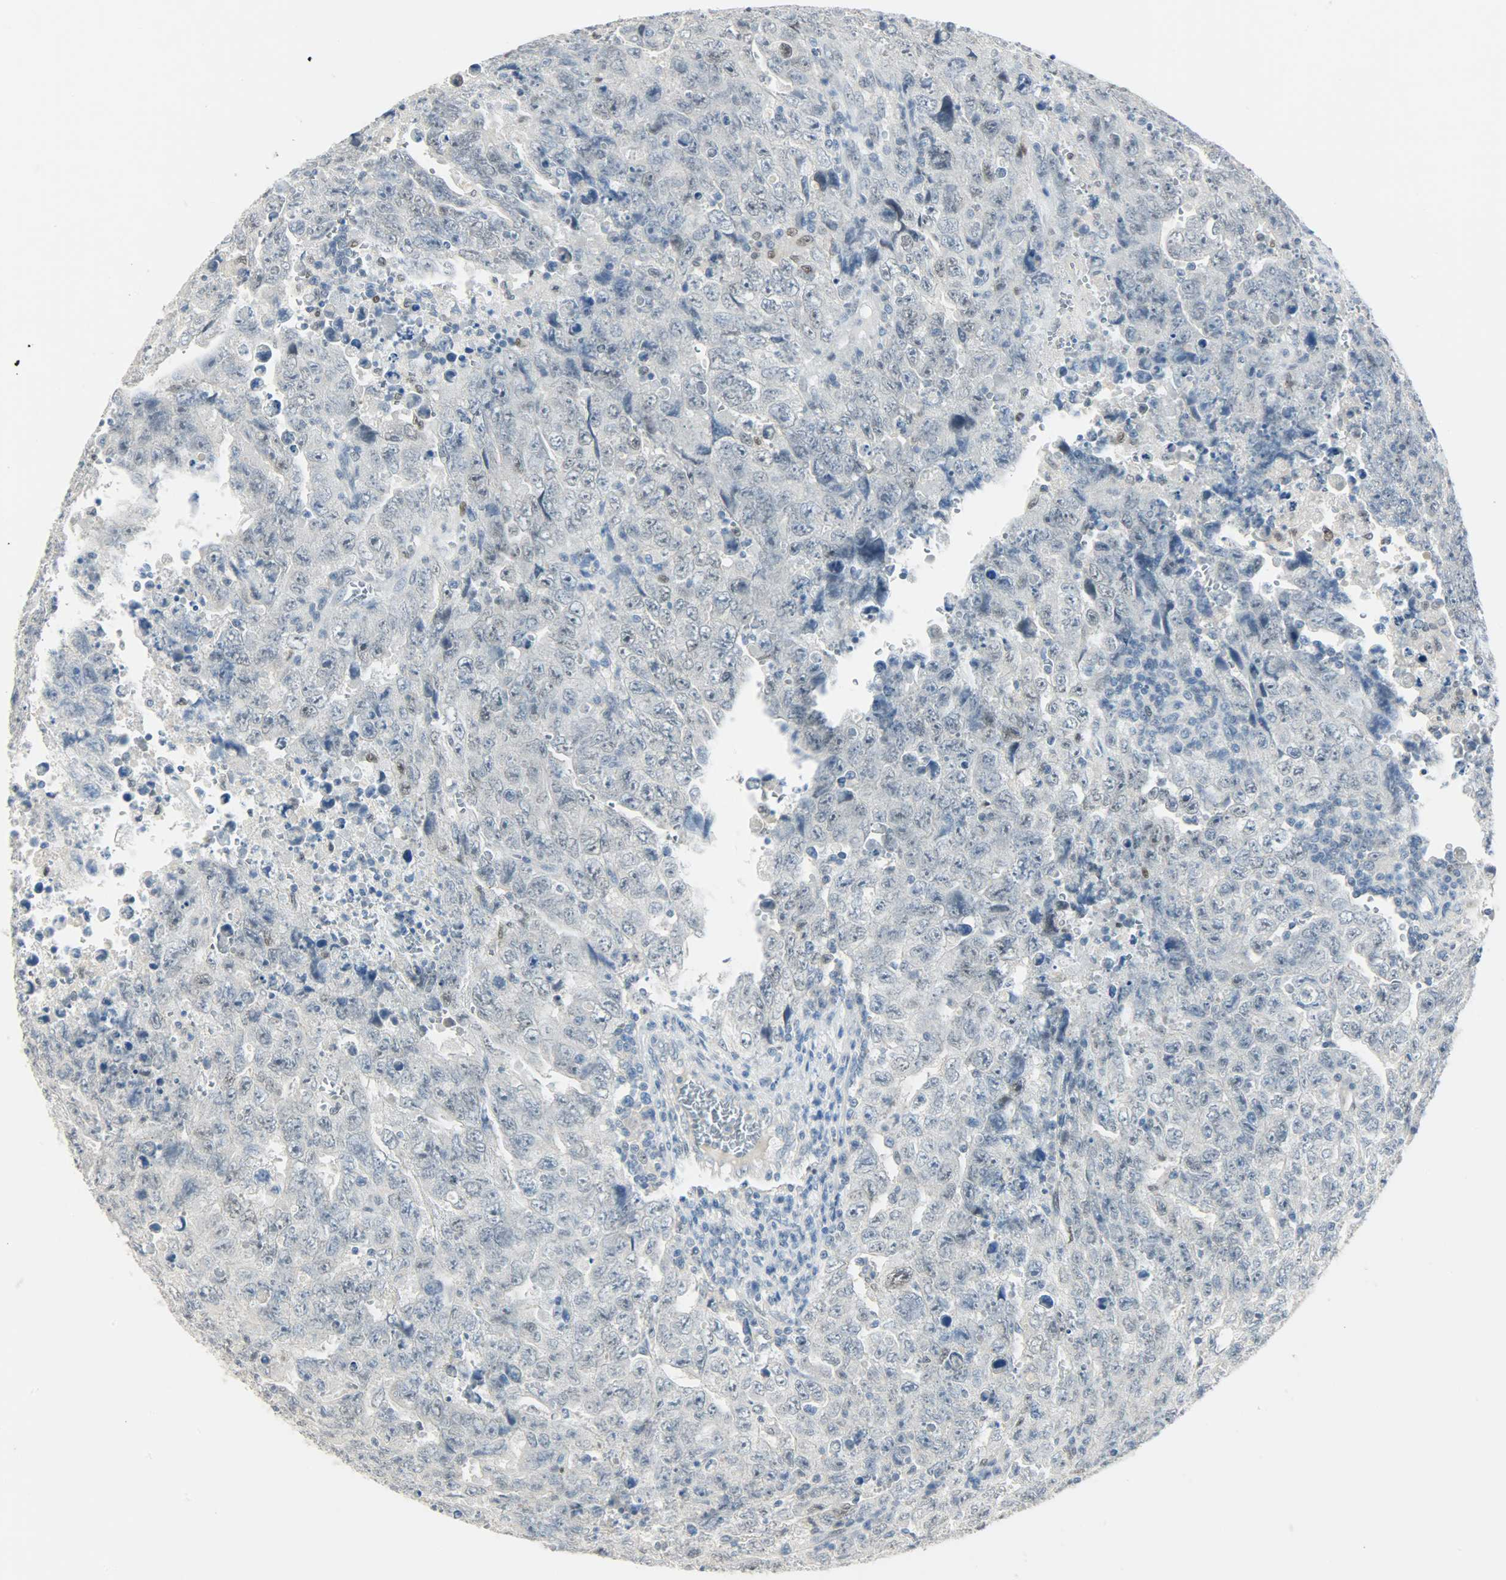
{"staining": {"intensity": "moderate", "quantity": "<25%", "location": "nuclear"}, "tissue": "testis cancer", "cell_type": "Tumor cells", "image_type": "cancer", "snomed": [{"axis": "morphology", "description": "Carcinoma, Embryonal, NOS"}, {"axis": "topography", "description": "Testis"}], "caption": "This is a micrograph of immunohistochemistry staining of testis cancer, which shows moderate staining in the nuclear of tumor cells.", "gene": "PPARG", "patient": {"sex": "male", "age": 28}}